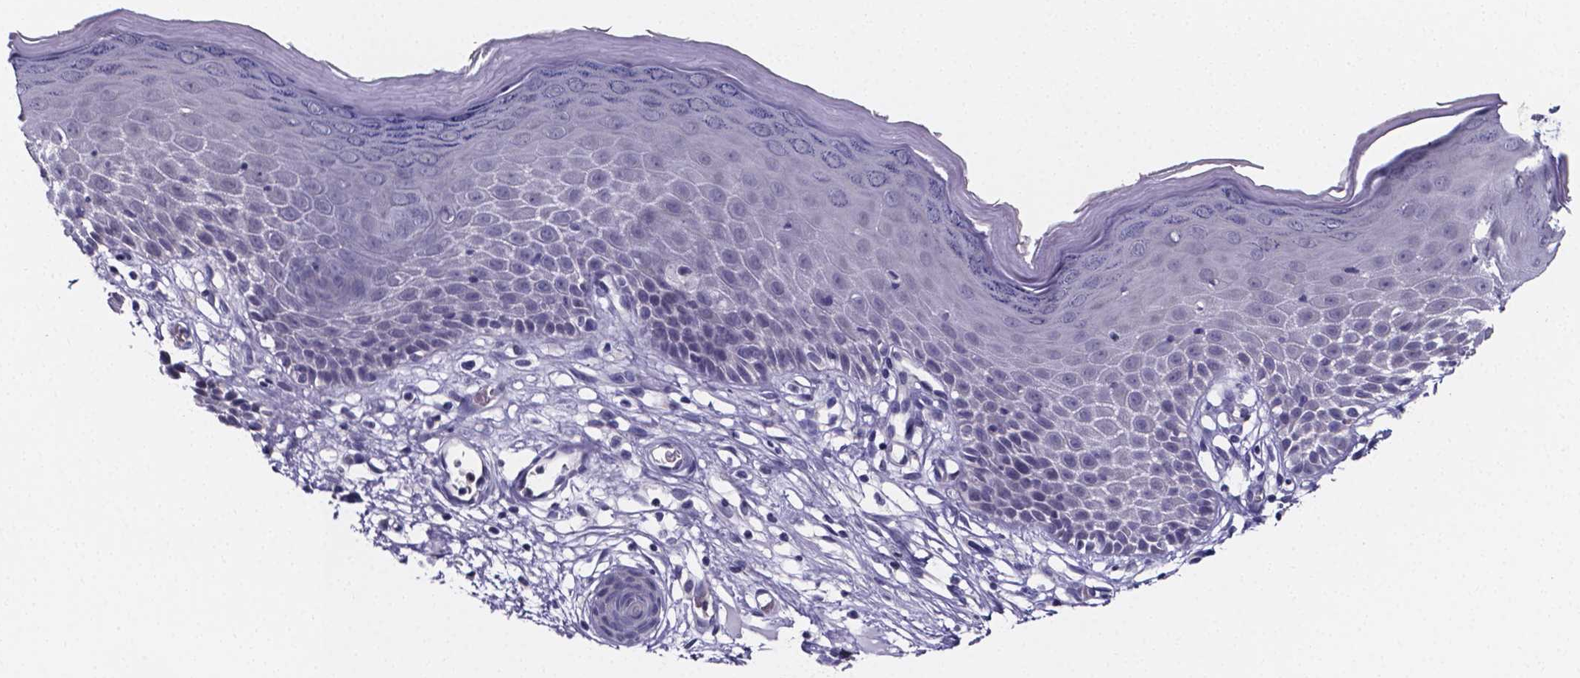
{"staining": {"intensity": "negative", "quantity": "none", "location": "none"}, "tissue": "skin", "cell_type": "Epidermal cells", "image_type": "normal", "snomed": [{"axis": "morphology", "description": "Normal tissue, NOS"}, {"axis": "topography", "description": "Vulva"}], "caption": "Unremarkable skin was stained to show a protein in brown. There is no significant positivity in epidermal cells. (DAB (3,3'-diaminobenzidine) immunohistochemistry (IHC) with hematoxylin counter stain).", "gene": "IZUMO1", "patient": {"sex": "female", "age": 68}}